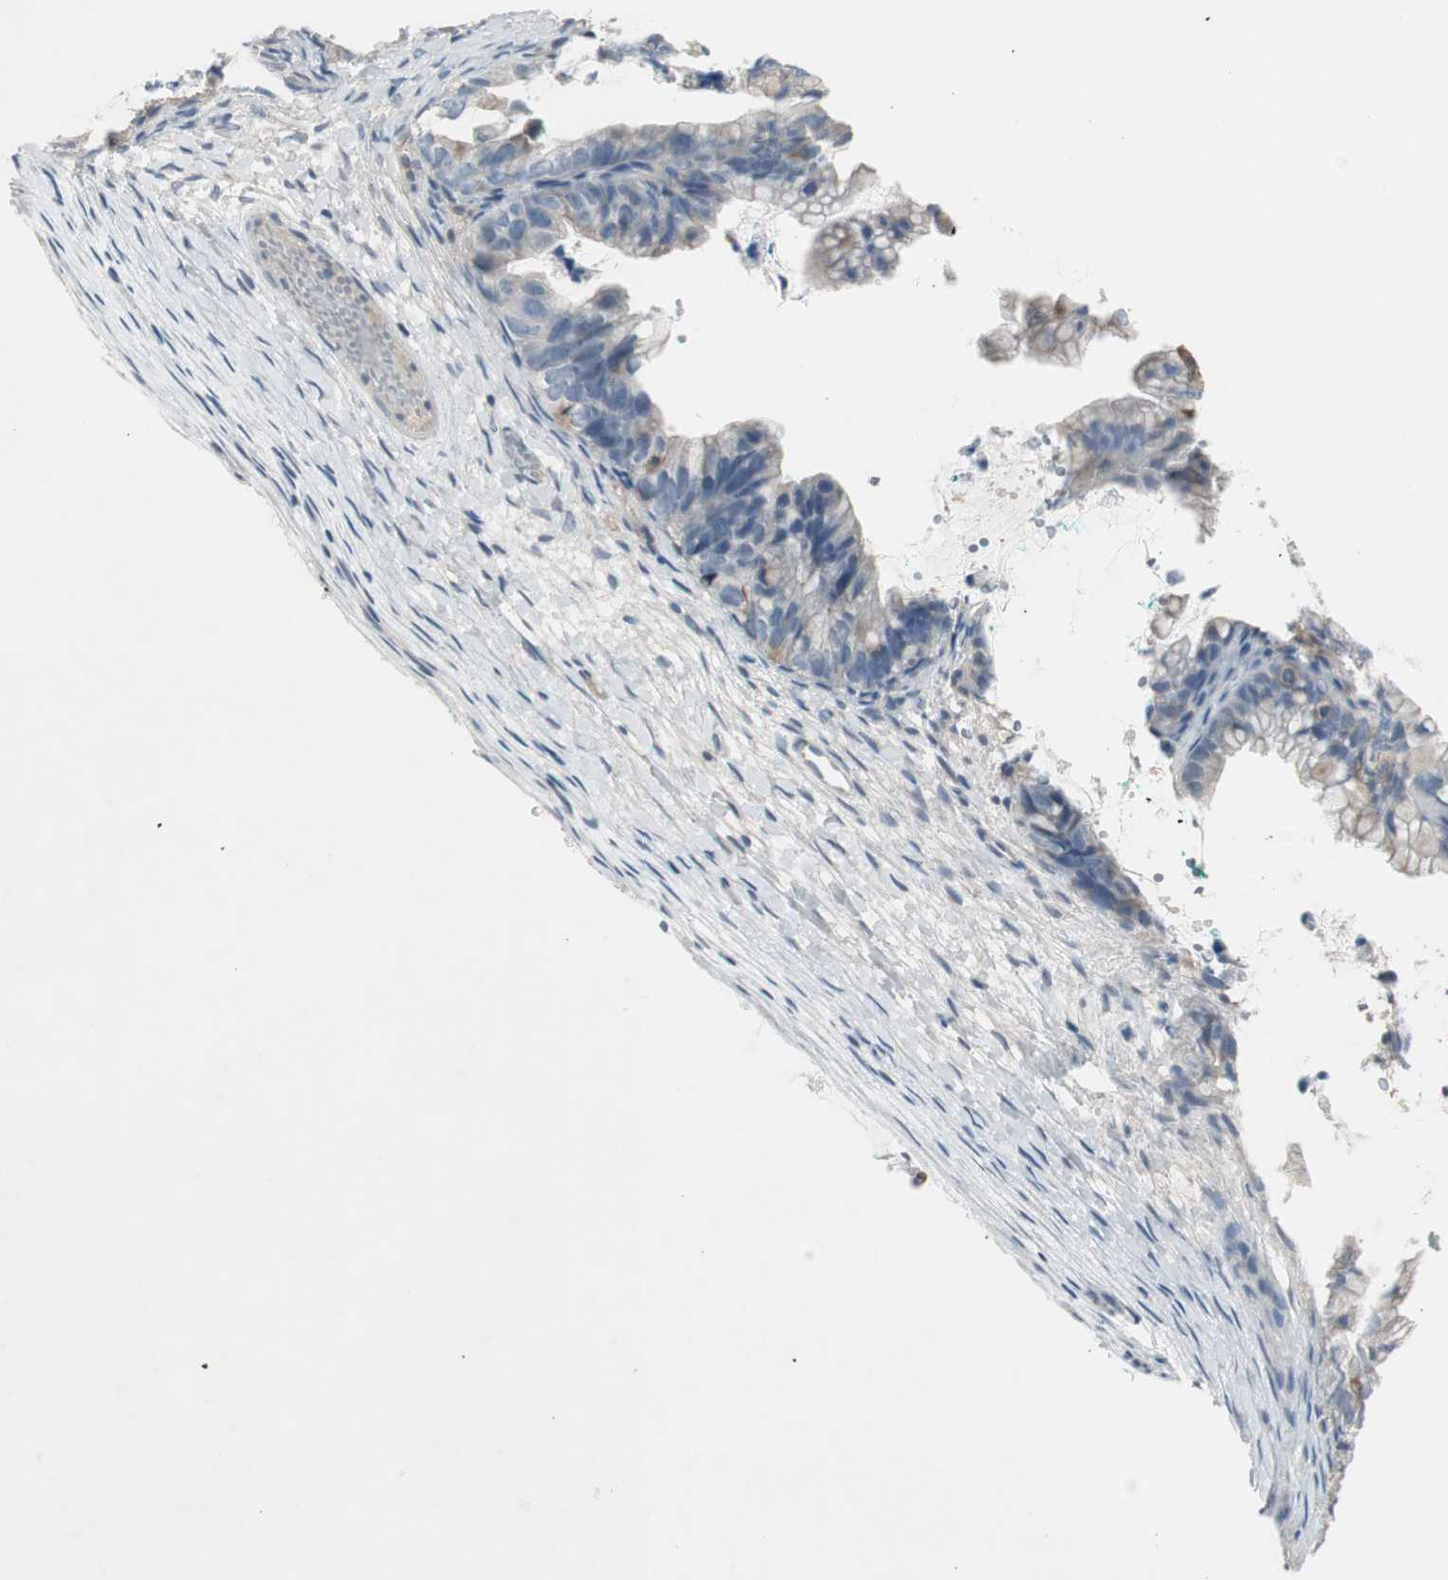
{"staining": {"intensity": "moderate", "quantity": "<25%", "location": "cytoplasmic/membranous"}, "tissue": "ovarian cancer", "cell_type": "Tumor cells", "image_type": "cancer", "snomed": [{"axis": "morphology", "description": "Cystadenocarcinoma, mucinous, NOS"}, {"axis": "topography", "description": "Ovary"}], "caption": "Ovarian cancer (mucinous cystadenocarcinoma) was stained to show a protein in brown. There is low levels of moderate cytoplasmic/membranous positivity in approximately <25% of tumor cells.", "gene": "MAPRE3", "patient": {"sex": "female", "age": 36}}